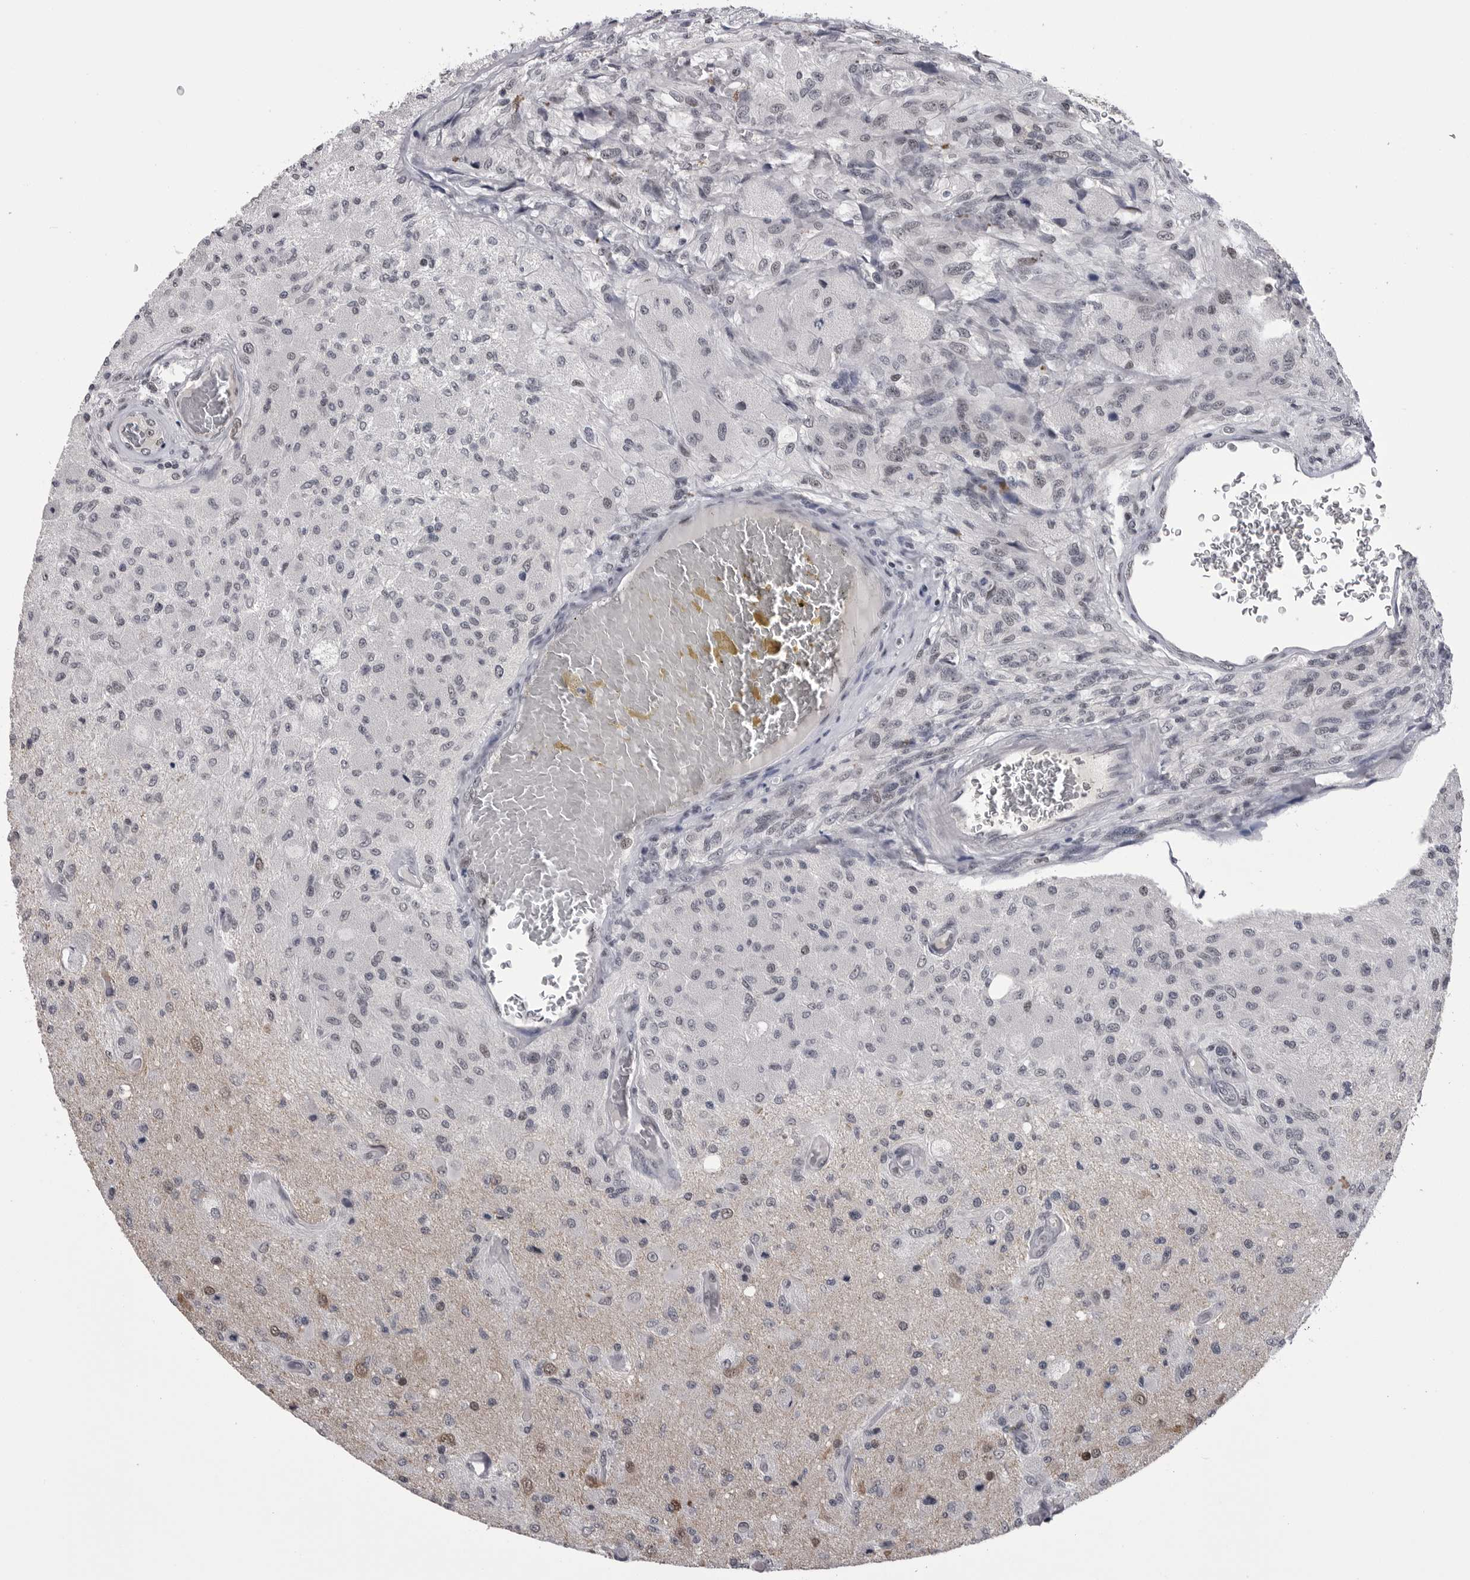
{"staining": {"intensity": "weak", "quantity": "<25%", "location": "nuclear"}, "tissue": "glioma", "cell_type": "Tumor cells", "image_type": "cancer", "snomed": [{"axis": "morphology", "description": "Normal tissue, NOS"}, {"axis": "morphology", "description": "Glioma, malignant, High grade"}, {"axis": "topography", "description": "Cerebral cortex"}], "caption": "There is no significant staining in tumor cells of malignant glioma (high-grade). (Brightfield microscopy of DAB immunohistochemistry (IHC) at high magnification).", "gene": "DLG2", "patient": {"sex": "male", "age": 77}}